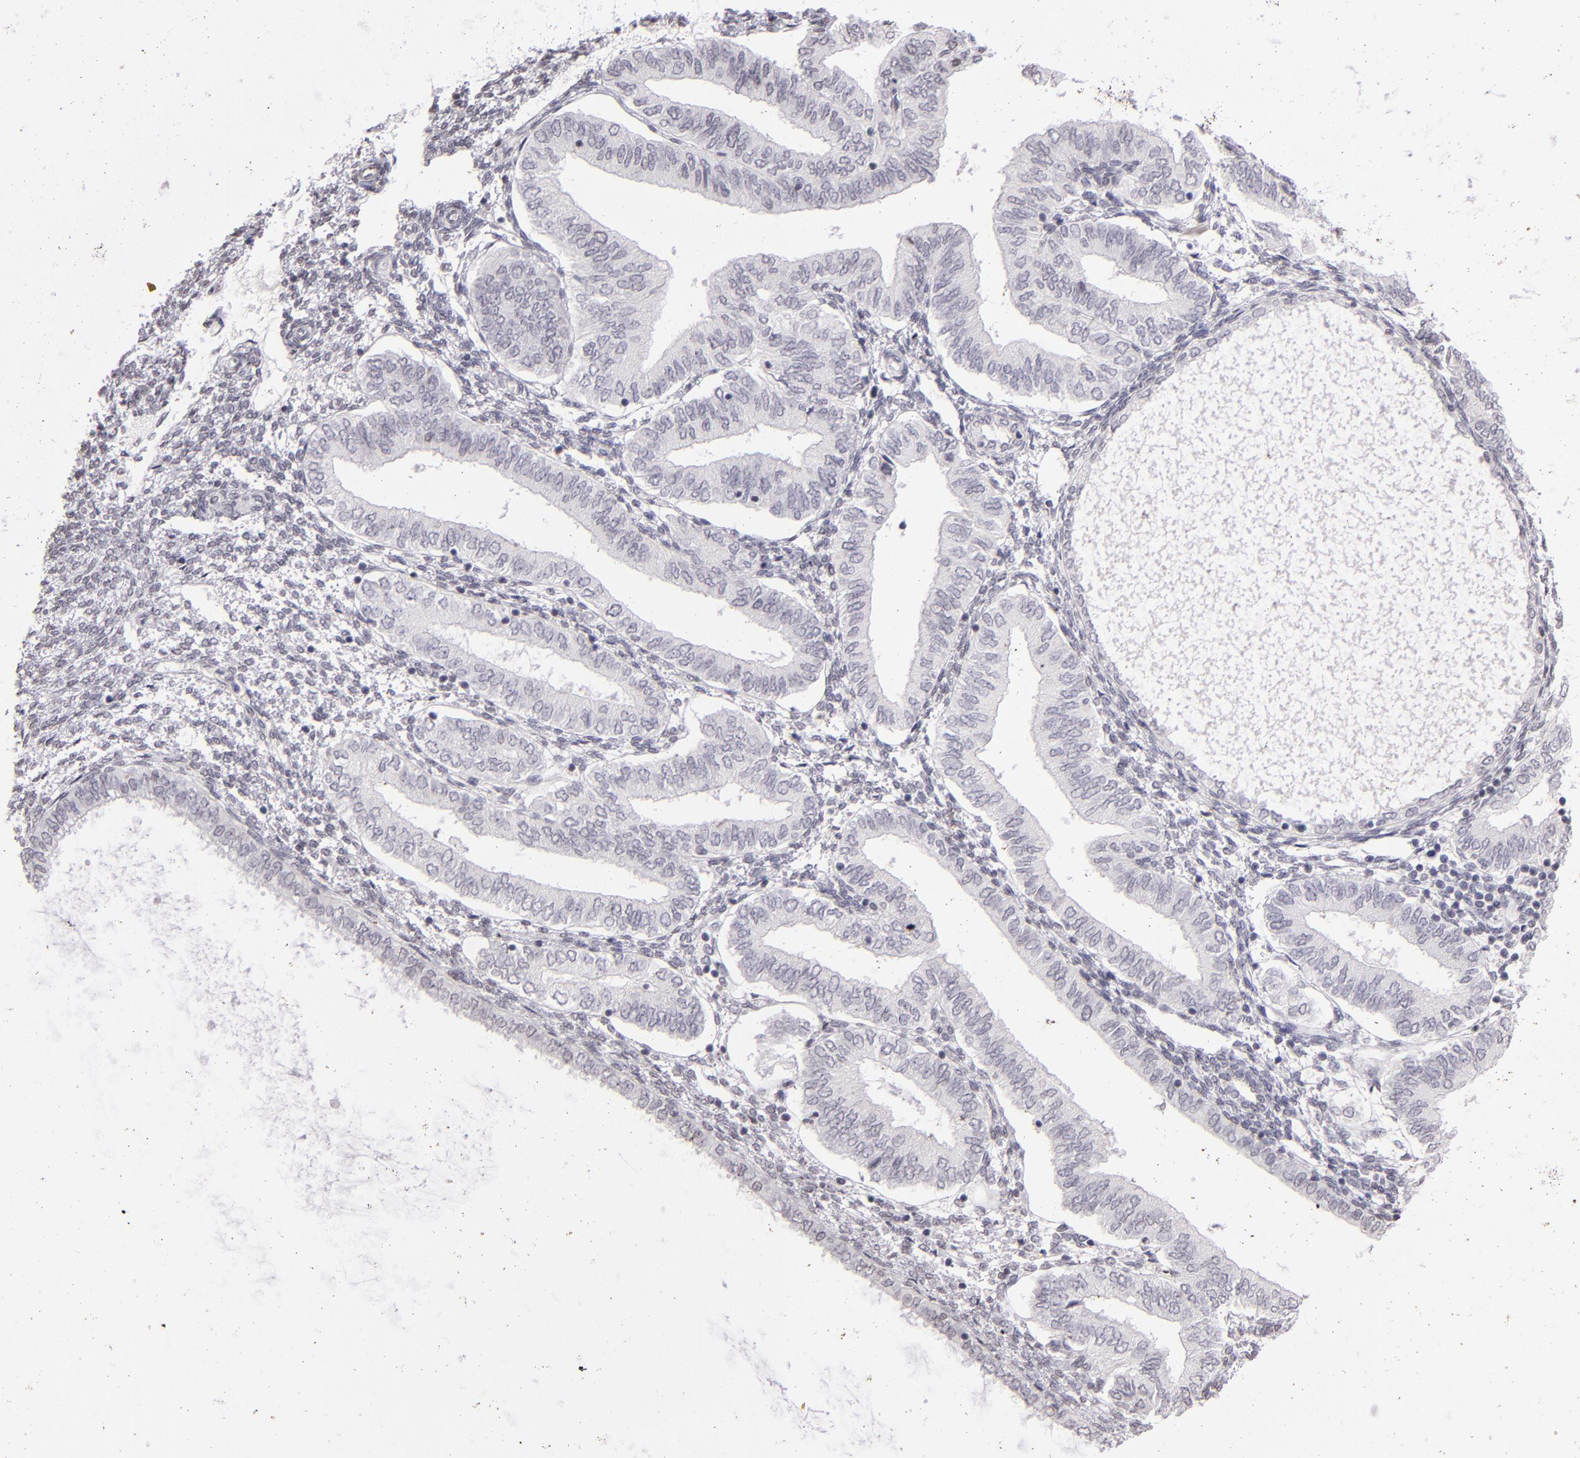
{"staining": {"intensity": "negative", "quantity": "none", "location": "none"}, "tissue": "endometrial cancer", "cell_type": "Tumor cells", "image_type": "cancer", "snomed": [{"axis": "morphology", "description": "Adenocarcinoma, NOS"}, {"axis": "topography", "description": "Endometrium"}], "caption": "This is an immunohistochemistry (IHC) histopathology image of adenocarcinoma (endometrial). There is no positivity in tumor cells.", "gene": "CD40", "patient": {"sex": "female", "age": 51}}